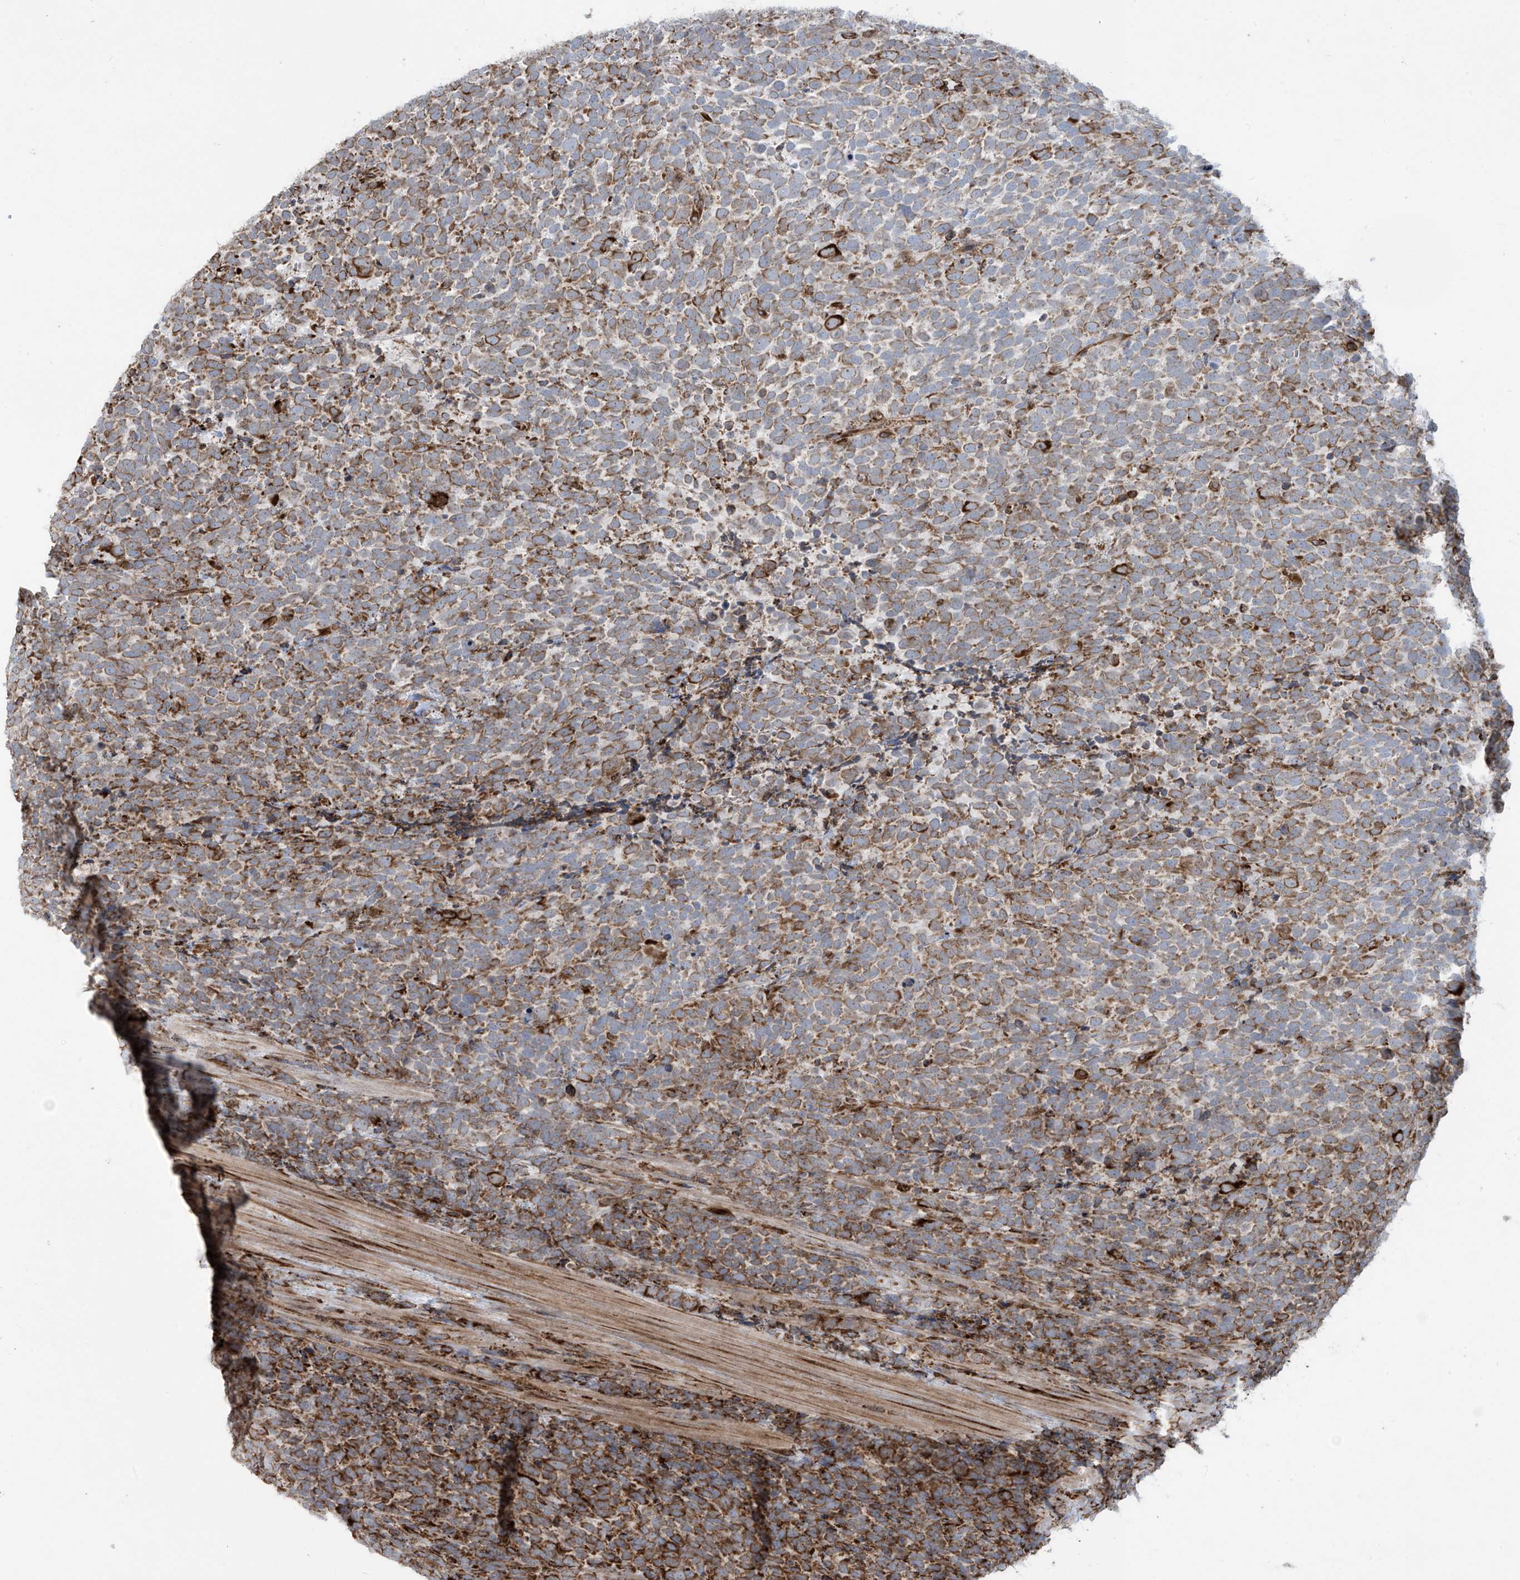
{"staining": {"intensity": "moderate", "quantity": ">75%", "location": "cytoplasmic/membranous"}, "tissue": "urothelial cancer", "cell_type": "Tumor cells", "image_type": "cancer", "snomed": [{"axis": "morphology", "description": "Urothelial carcinoma, High grade"}, {"axis": "topography", "description": "Urinary bladder"}], "caption": "A brown stain shows moderate cytoplasmic/membranous expression of a protein in human urothelial cancer tumor cells.", "gene": "MX1", "patient": {"sex": "female", "age": 82}}